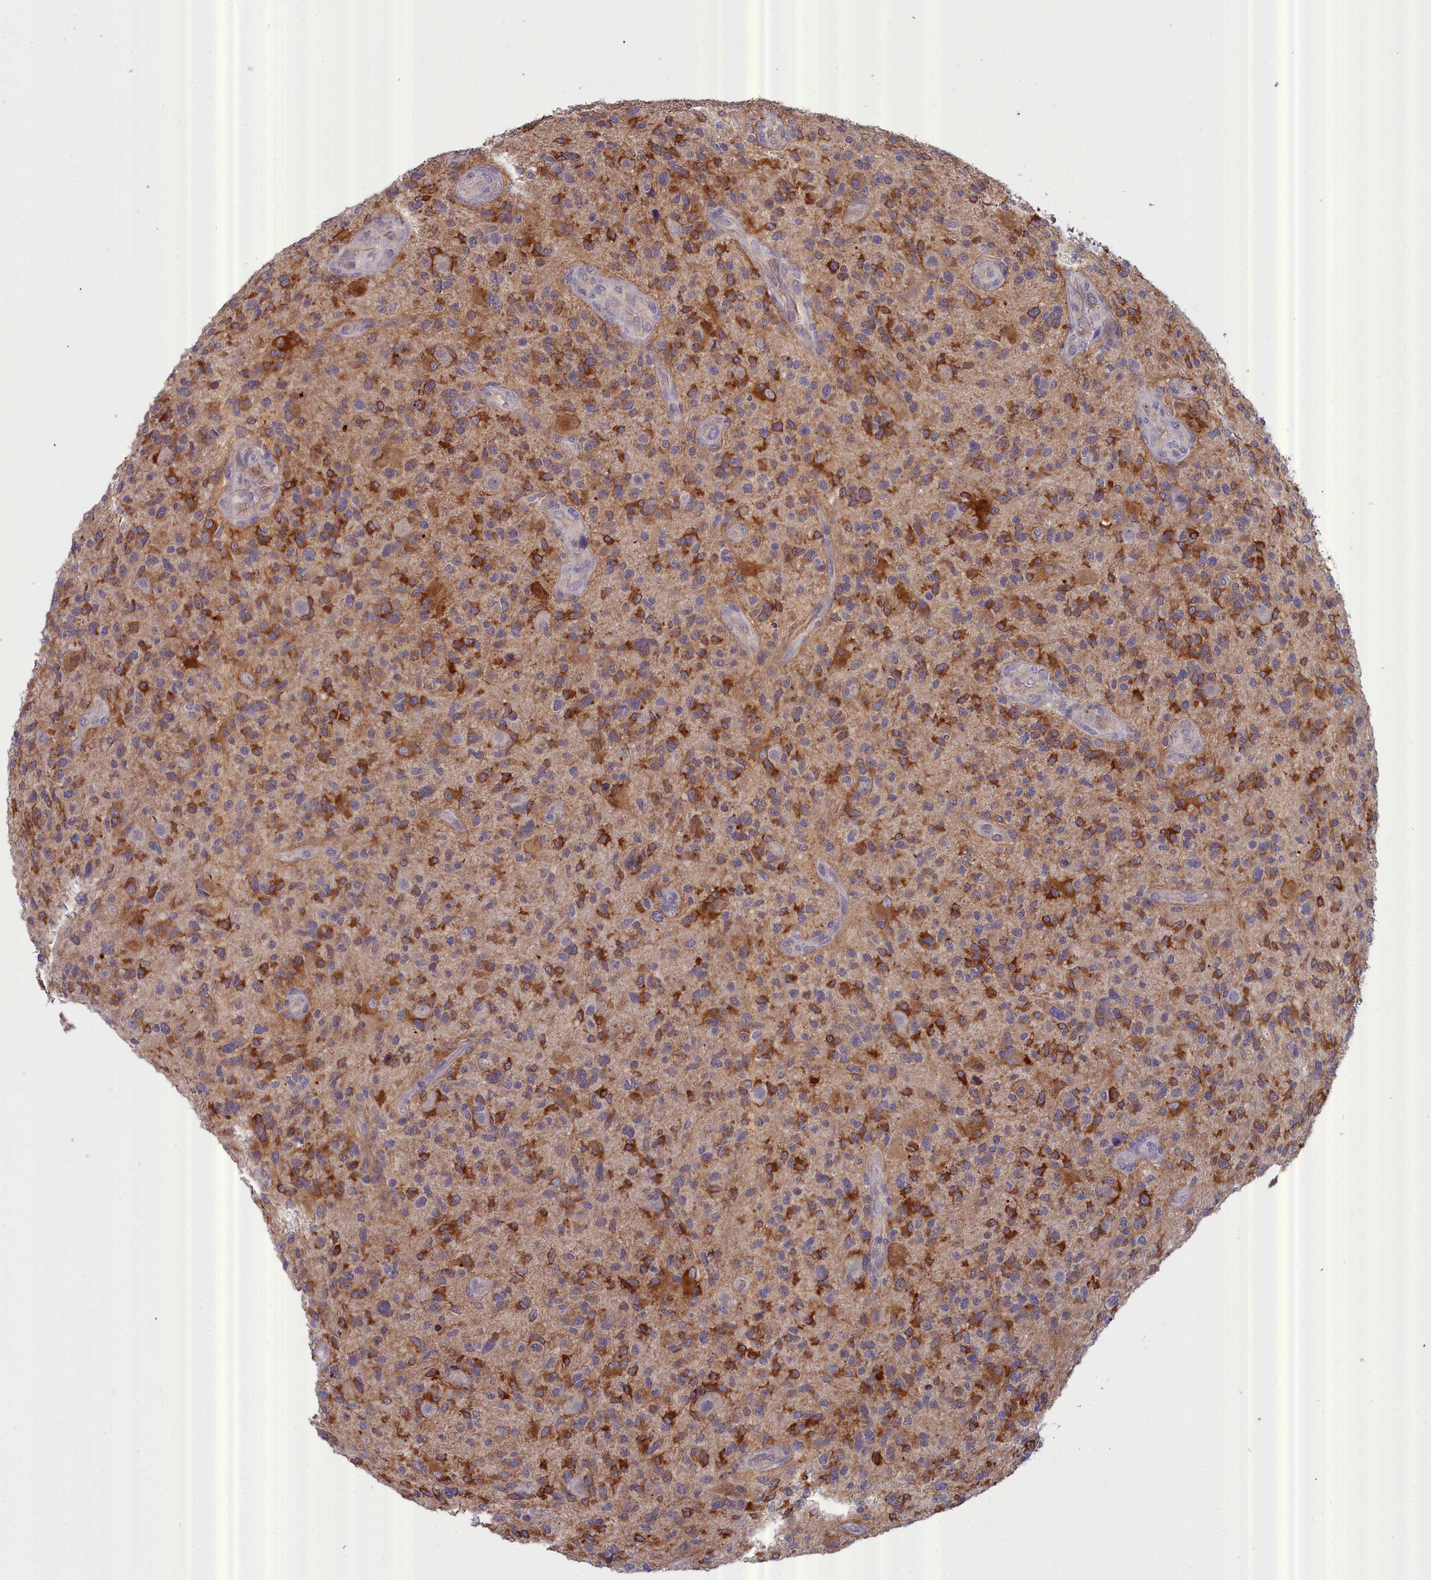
{"staining": {"intensity": "moderate", "quantity": "25%-75%", "location": "cytoplasmic/membranous"}, "tissue": "glioma", "cell_type": "Tumor cells", "image_type": "cancer", "snomed": [{"axis": "morphology", "description": "Glioma, malignant, High grade"}, {"axis": "topography", "description": "Brain"}], "caption": "A micrograph showing moderate cytoplasmic/membranous positivity in about 25%-75% of tumor cells in malignant high-grade glioma, as visualized by brown immunohistochemical staining.", "gene": "RDX", "patient": {"sex": "male", "age": 47}}